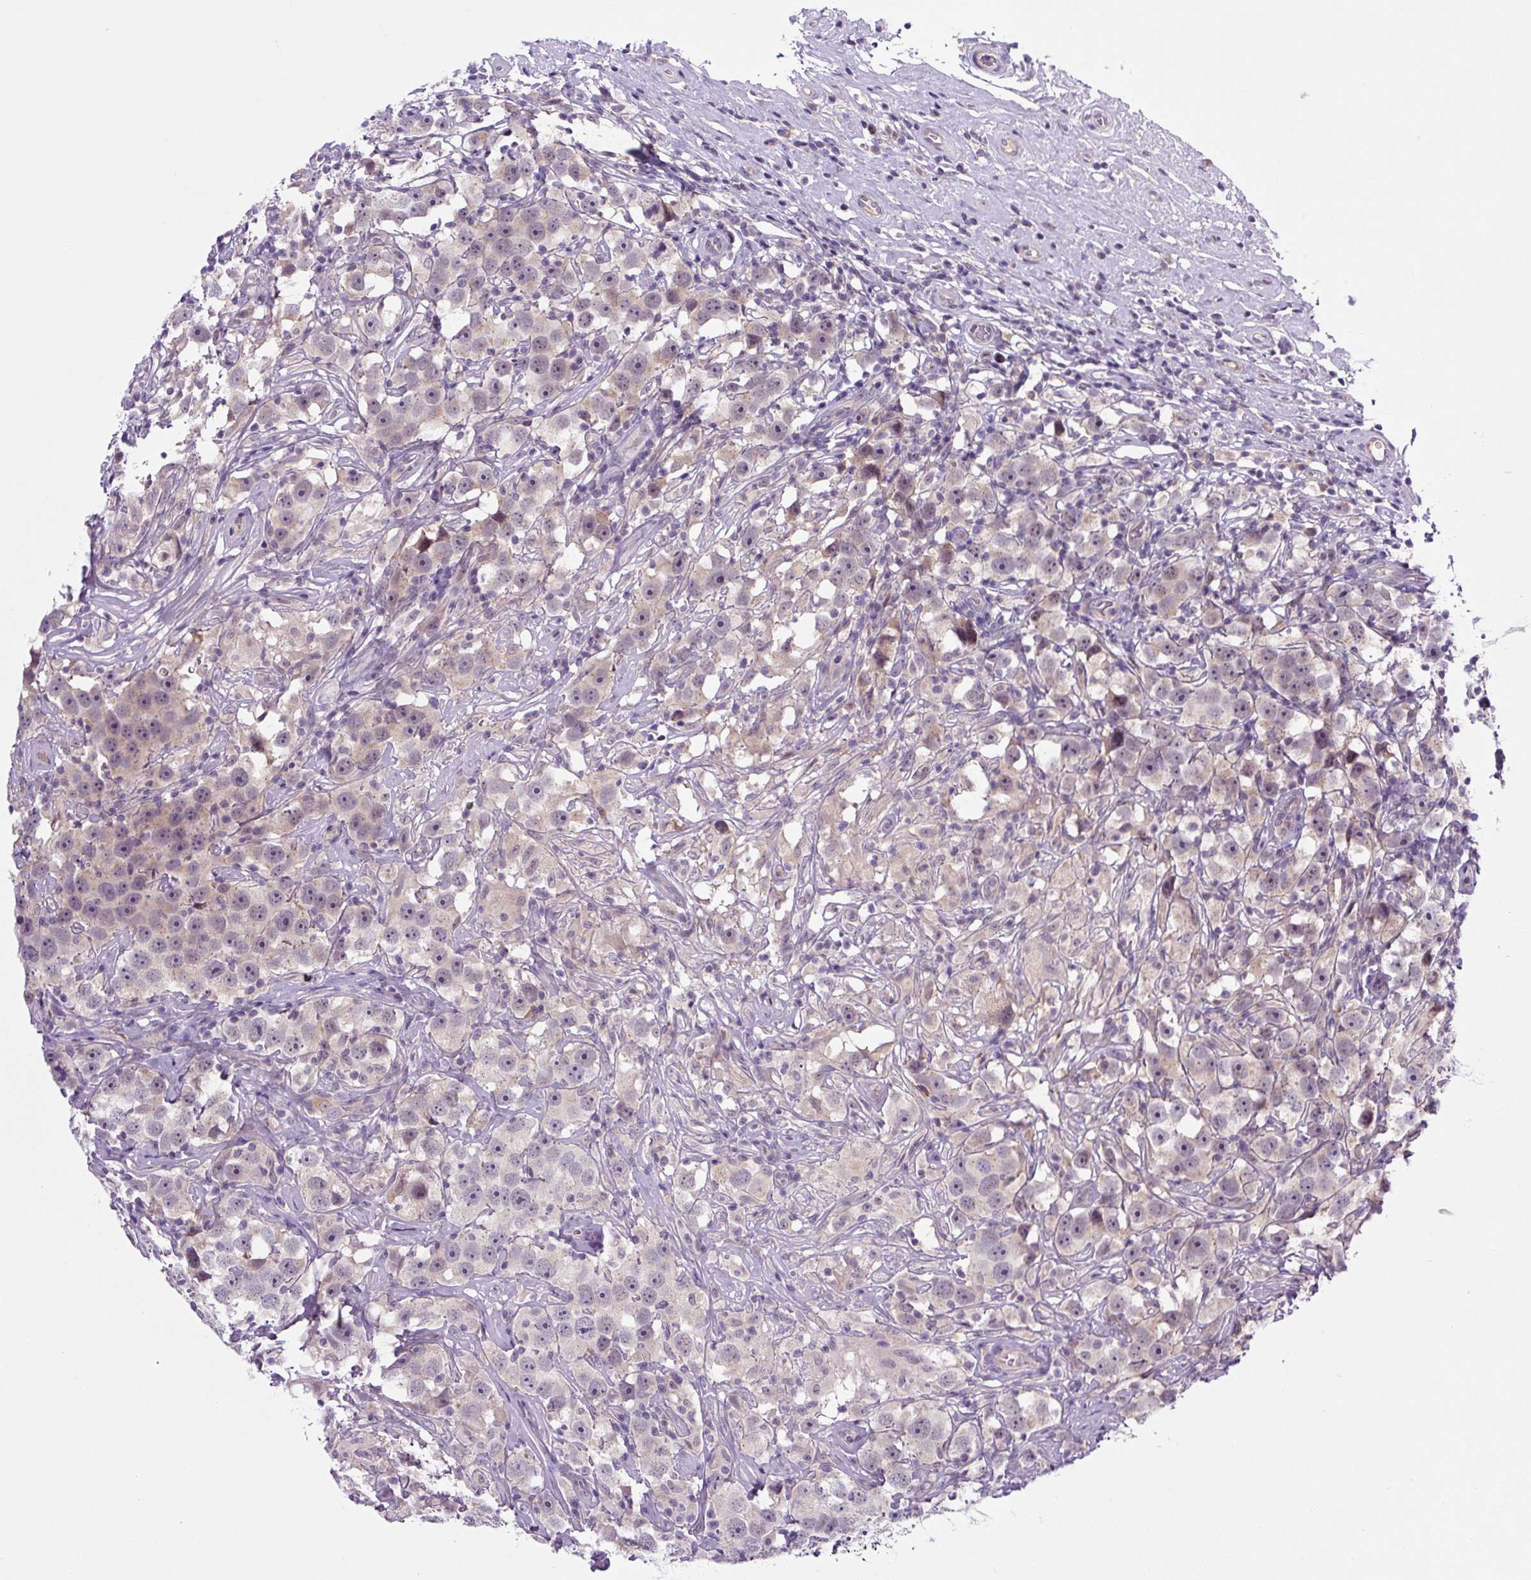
{"staining": {"intensity": "negative", "quantity": "none", "location": "none"}, "tissue": "testis cancer", "cell_type": "Tumor cells", "image_type": "cancer", "snomed": [{"axis": "morphology", "description": "Seminoma, NOS"}, {"axis": "topography", "description": "Testis"}], "caption": "Immunohistochemical staining of human testis cancer (seminoma) demonstrates no significant expression in tumor cells.", "gene": "PRKAA2", "patient": {"sex": "male", "age": 49}}